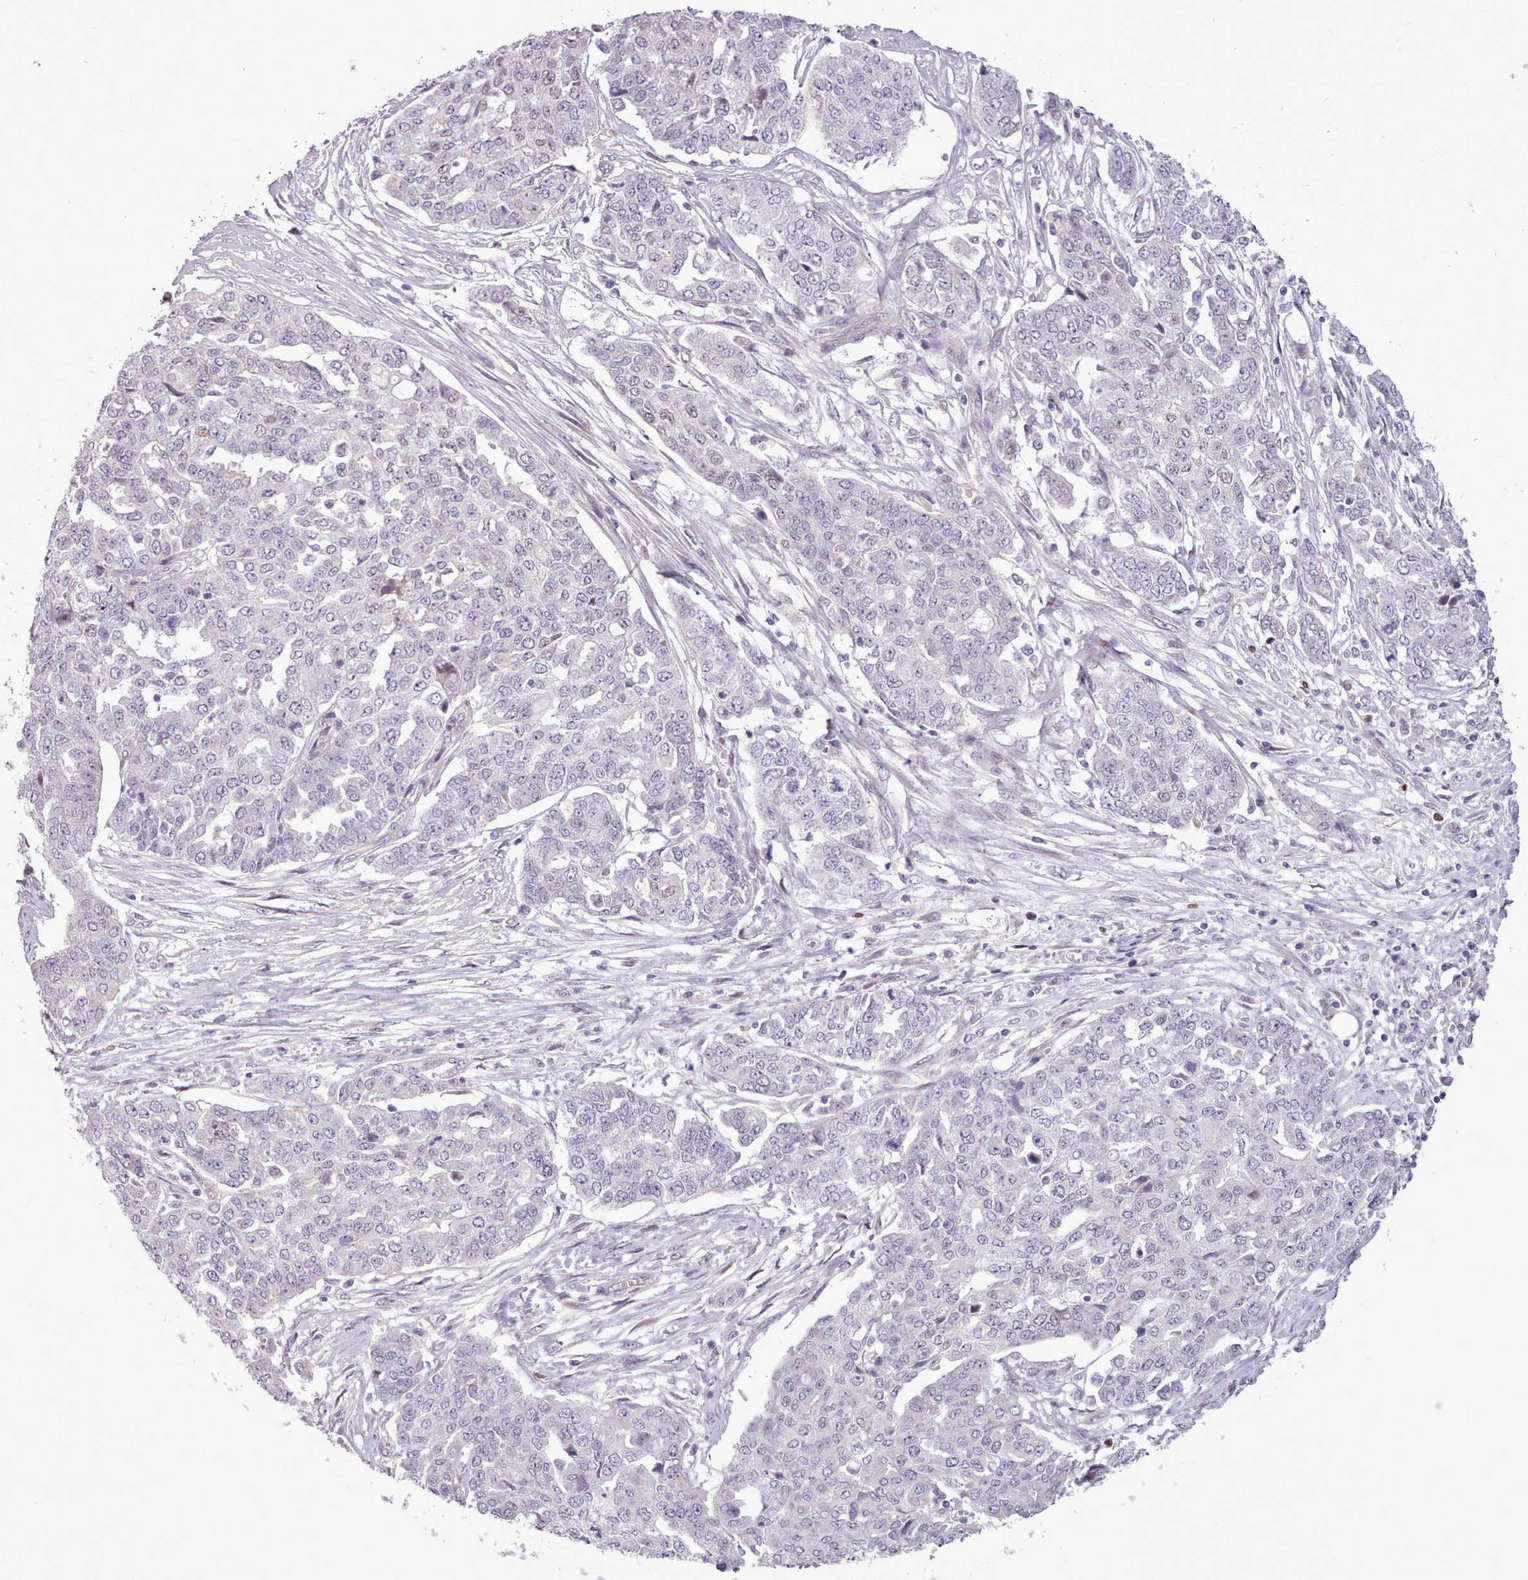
{"staining": {"intensity": "negative", "quantity": "none", "location": "none"}, "tissue": "ovarian cancer", "cell_type": "Tumor cells", "image_type": "cancer", "snomed": [{"axis": "morphology", "description": "Cystadenocarcinoma, serous, NOS"}, {"axis": "topography", "description": "Soft tissue"}, {"axis": "topography", "description": "Ovary"}], "caption": "This is a image of immunohistochemistry (IHC) staining of serous cystadenocarcinoma (ovarian), which shows no positivity in tumor cells.", "gene": "SLURP1", "patient": {"sex": "female", "age": 57}}